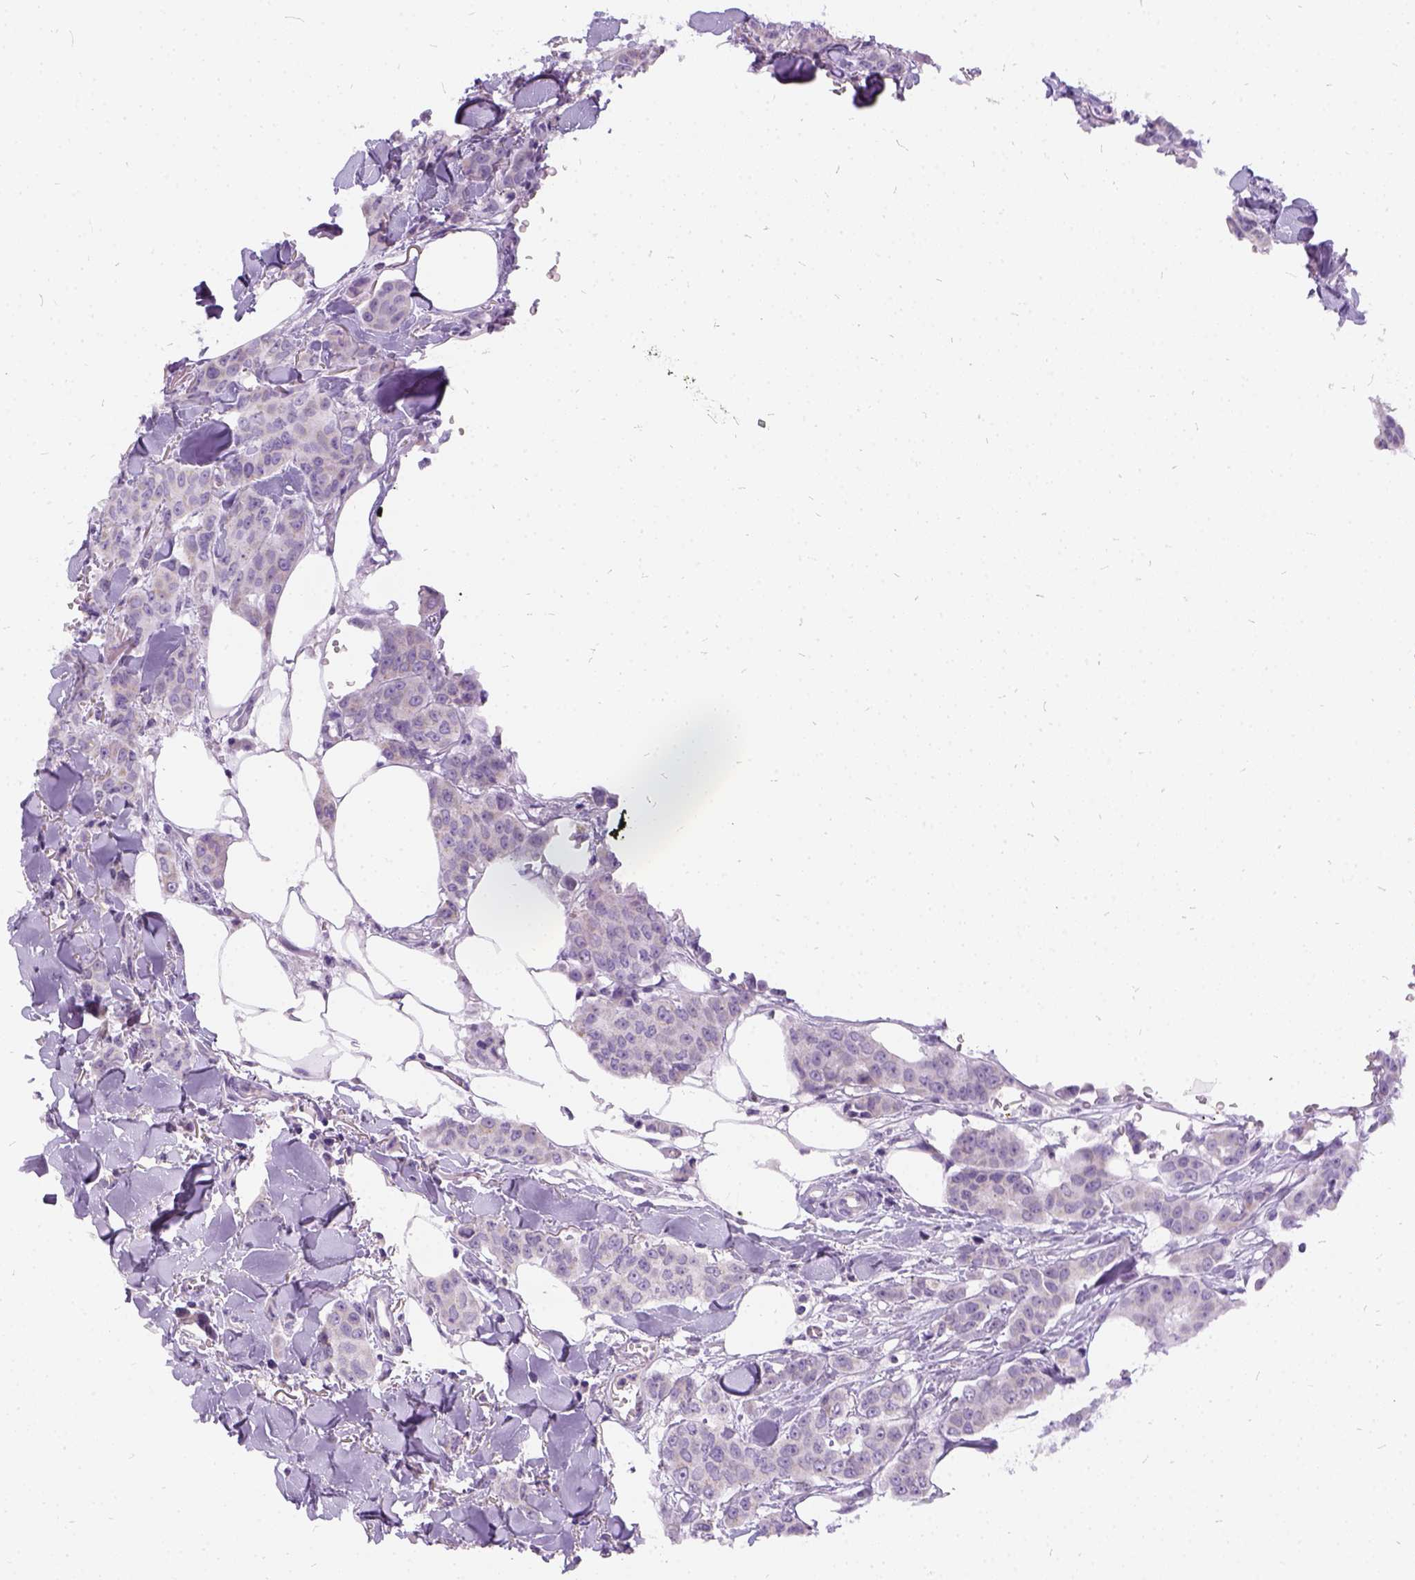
{"staining": {"intensity": "negative", "quantity": "none", "location": "none"}, "tissue": "breast cancer", "cell_type": "Tumor cells", "image_type": "cancer", "snomed": [{"axis": "morphology", "description": "Duct carcinoma"}, {"axis": "topography", "description": "Breast"}], "caption": "A photomicrograph of intraductal carcinoma (breast) stained for a protein displays no brown staining in tumor cells. Nuclei are stained in blue.", "gene": "FDX1", "patient": {"sex": "female", "age": 94}}